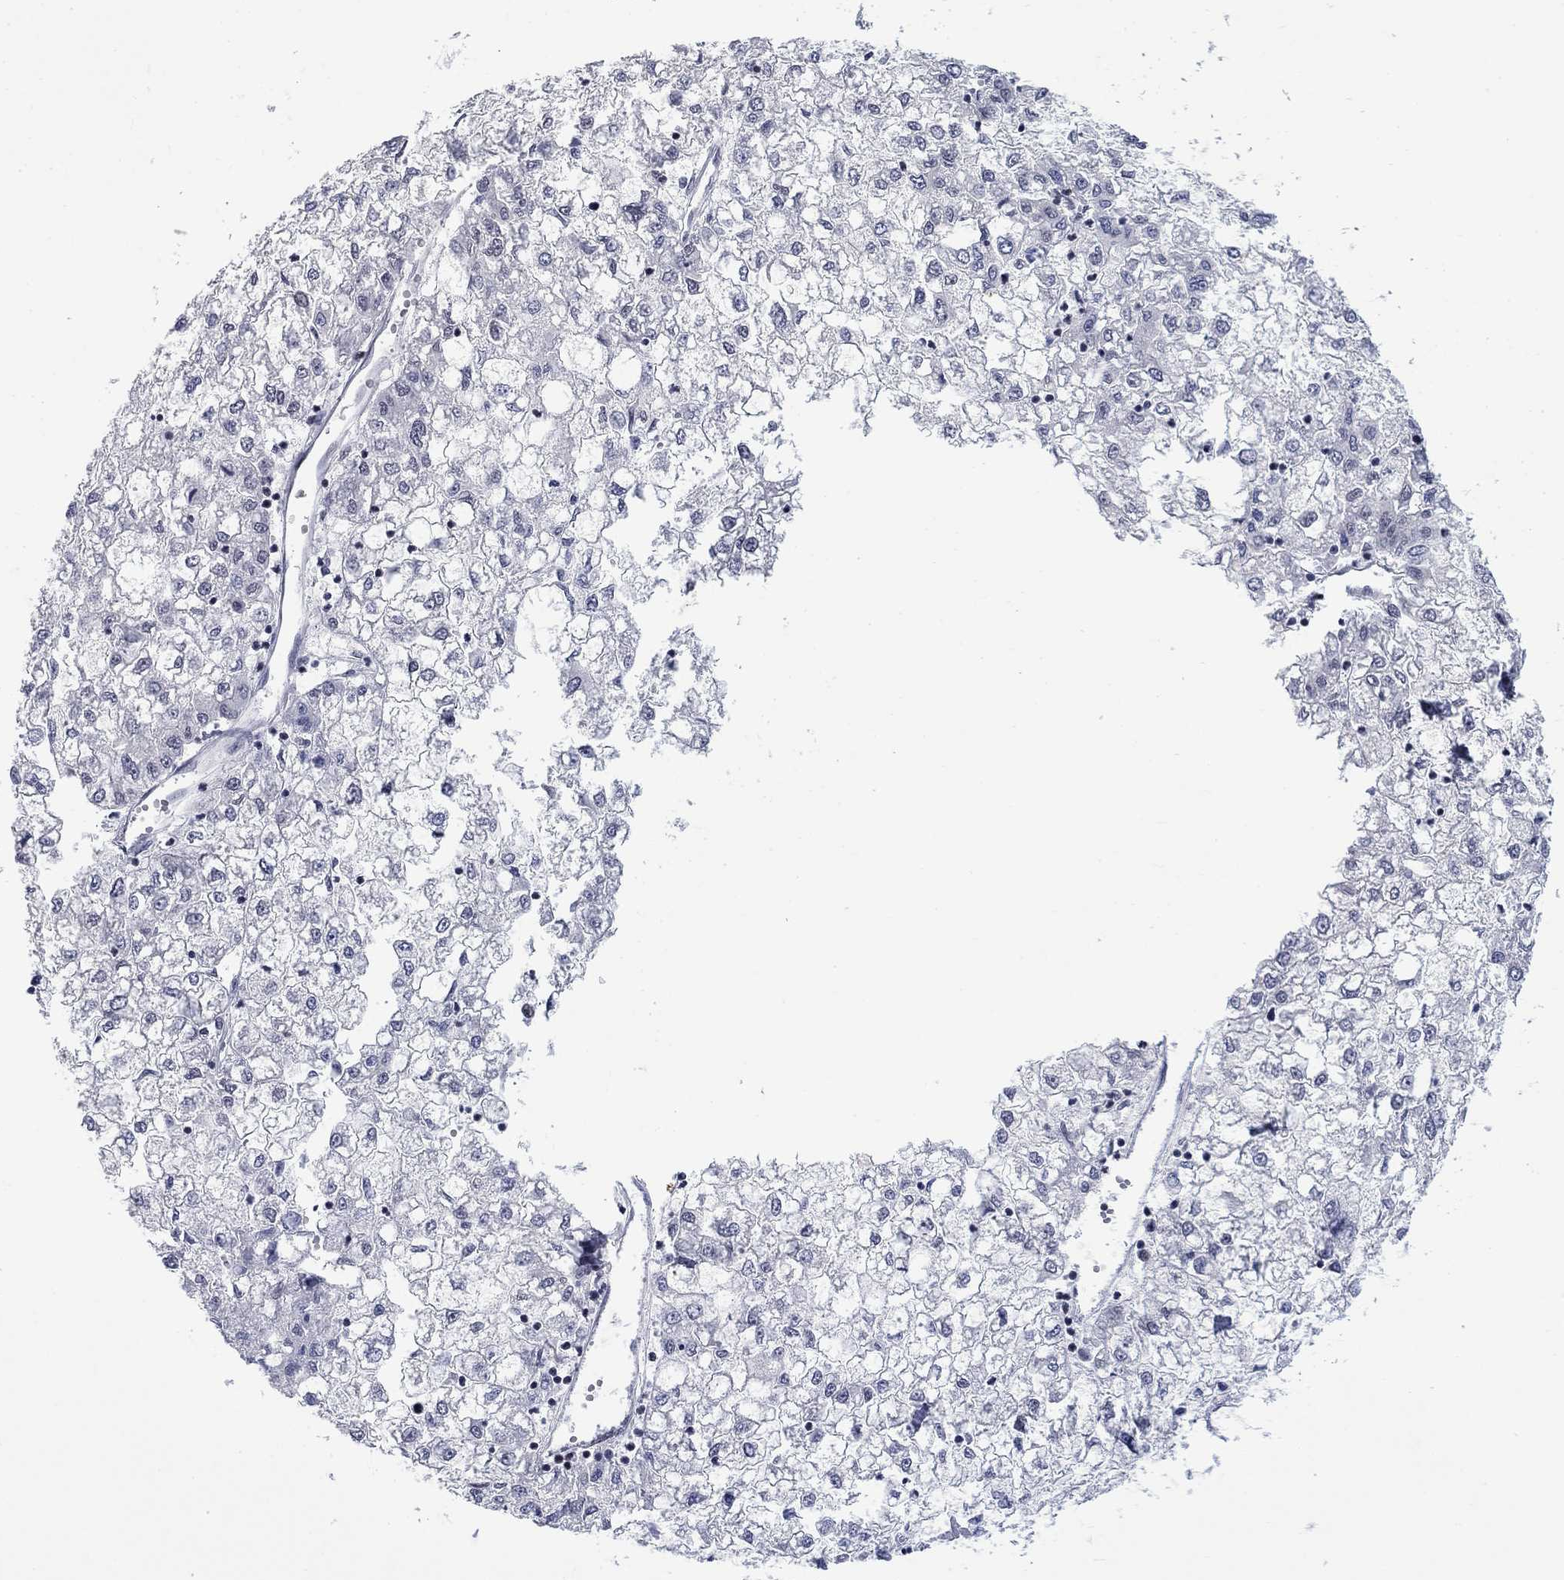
{"staining": {"intensity": "negative", "quantity": "none", "location": "none"}, "tissue": "liver cancer", "cell_type": "Tumor cells", "image_type": "cancer", "snomed": [{"axis": "morphology", "description": "Carcinoma, Hepatocellular, NOS"}, {"axis": "topography", "description": "Liver"}], "caption": "This is an immunohistochemistry (IHC) photomicrograph of liver hepatocellular carcinoma. There is no staining in tumor cells.", "gene": "NPAS3", "patient": {"sex": "male", "age": 40}}